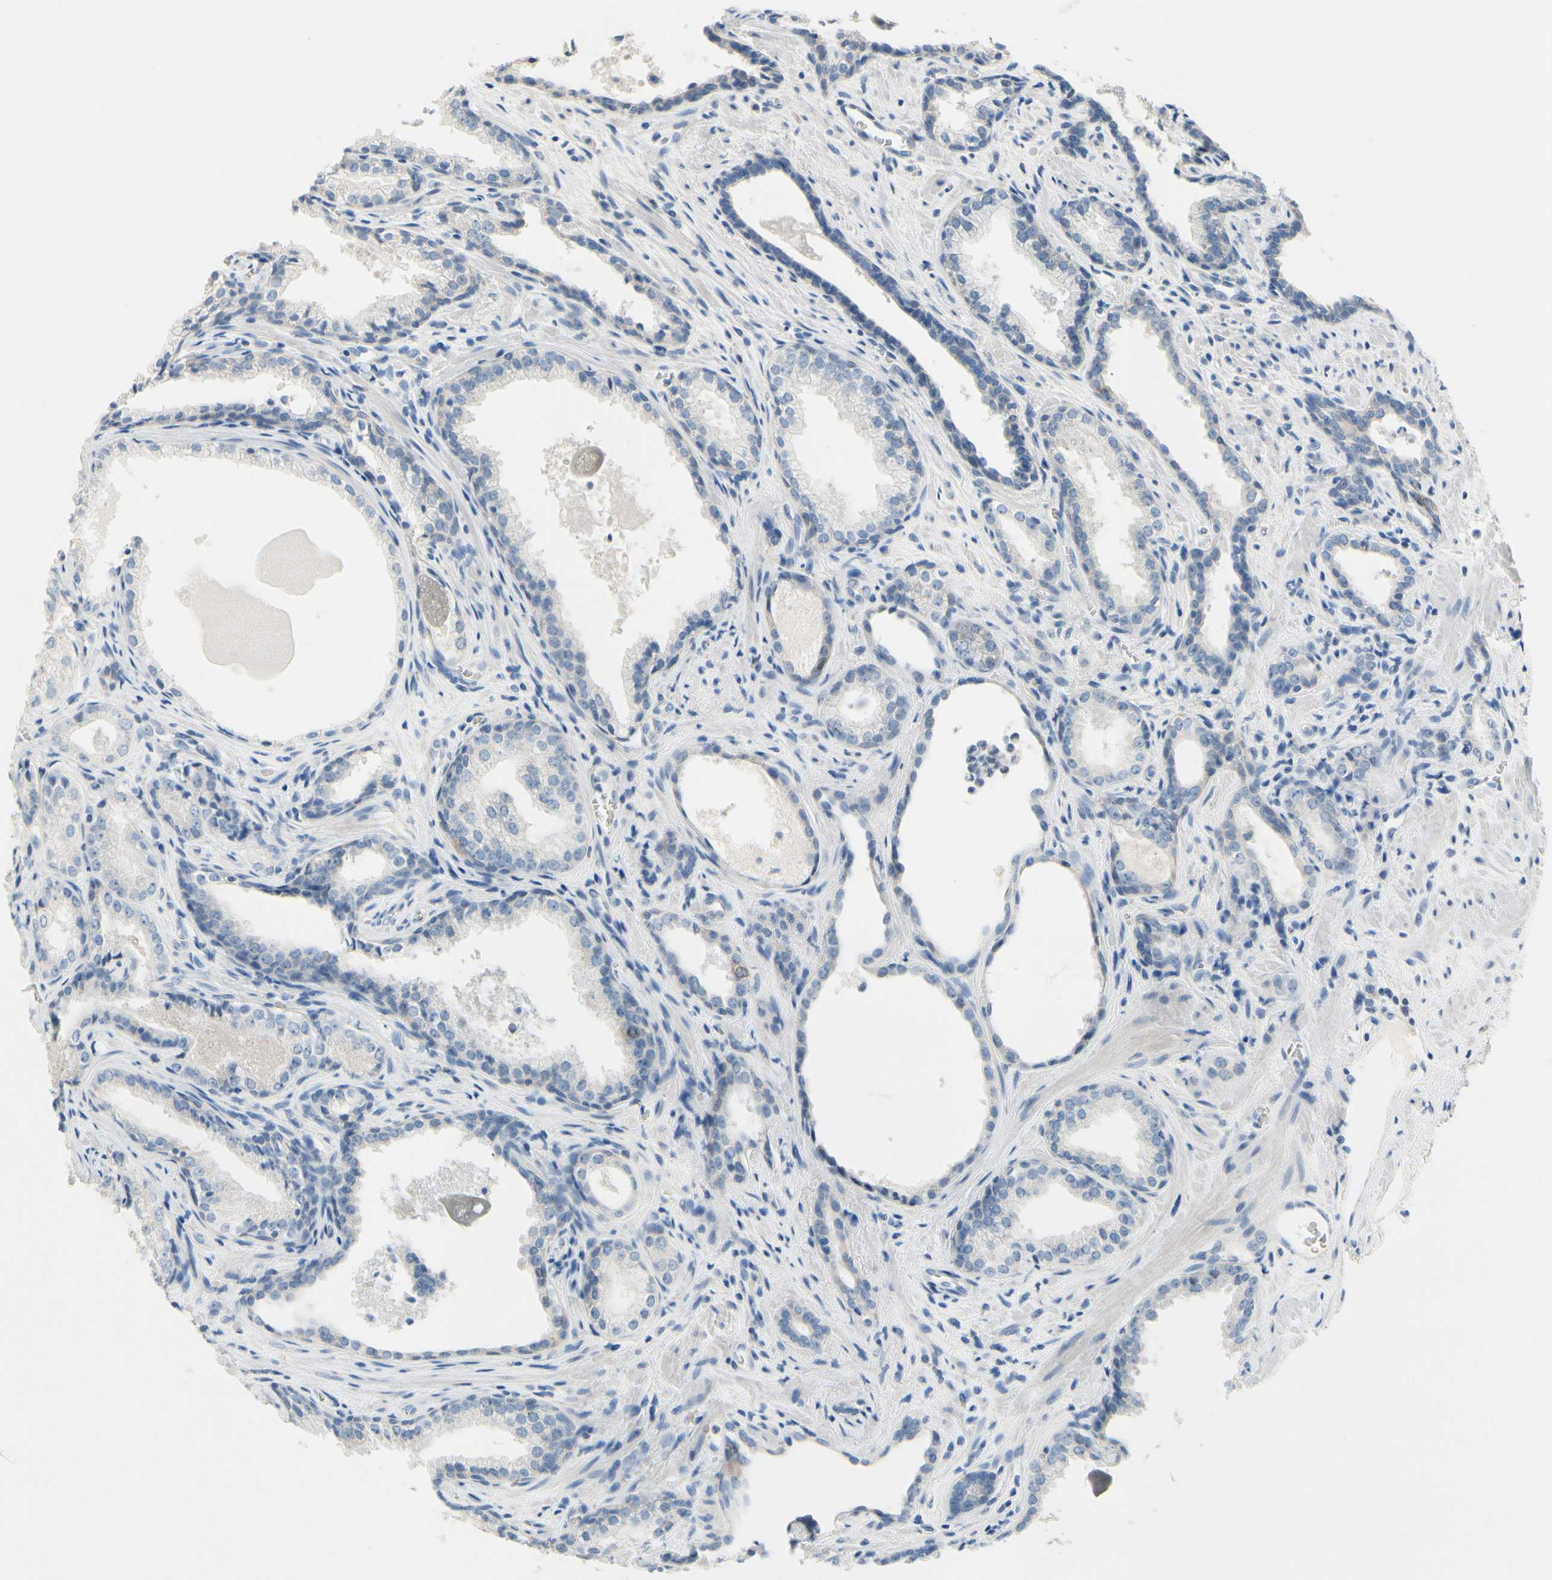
{"staining": {"intensity": "negative", "quantity": "none", "location": "none"}, "tissue": "prostate cancer", "cell_type": "Tumor cells", "image_type": "cancer", "snomed": [{"axis": "morphology", "description": "Adenocarcinoma, Low grade"}, {"axis": "topography", "description": "Prostate"}], "caption": "High power microscopy histopathology image of an immunohistochemistry (IHC) photomicrograph of prostate cancer, revealing no significant expression in tumor cells. (Stains: DAB IHC with hematoxylin counter stain, Microscopy: brightfield microscopy at high magnification).", "gene": "CKAP2", "patient": {"sex": "male", "age": 60}}